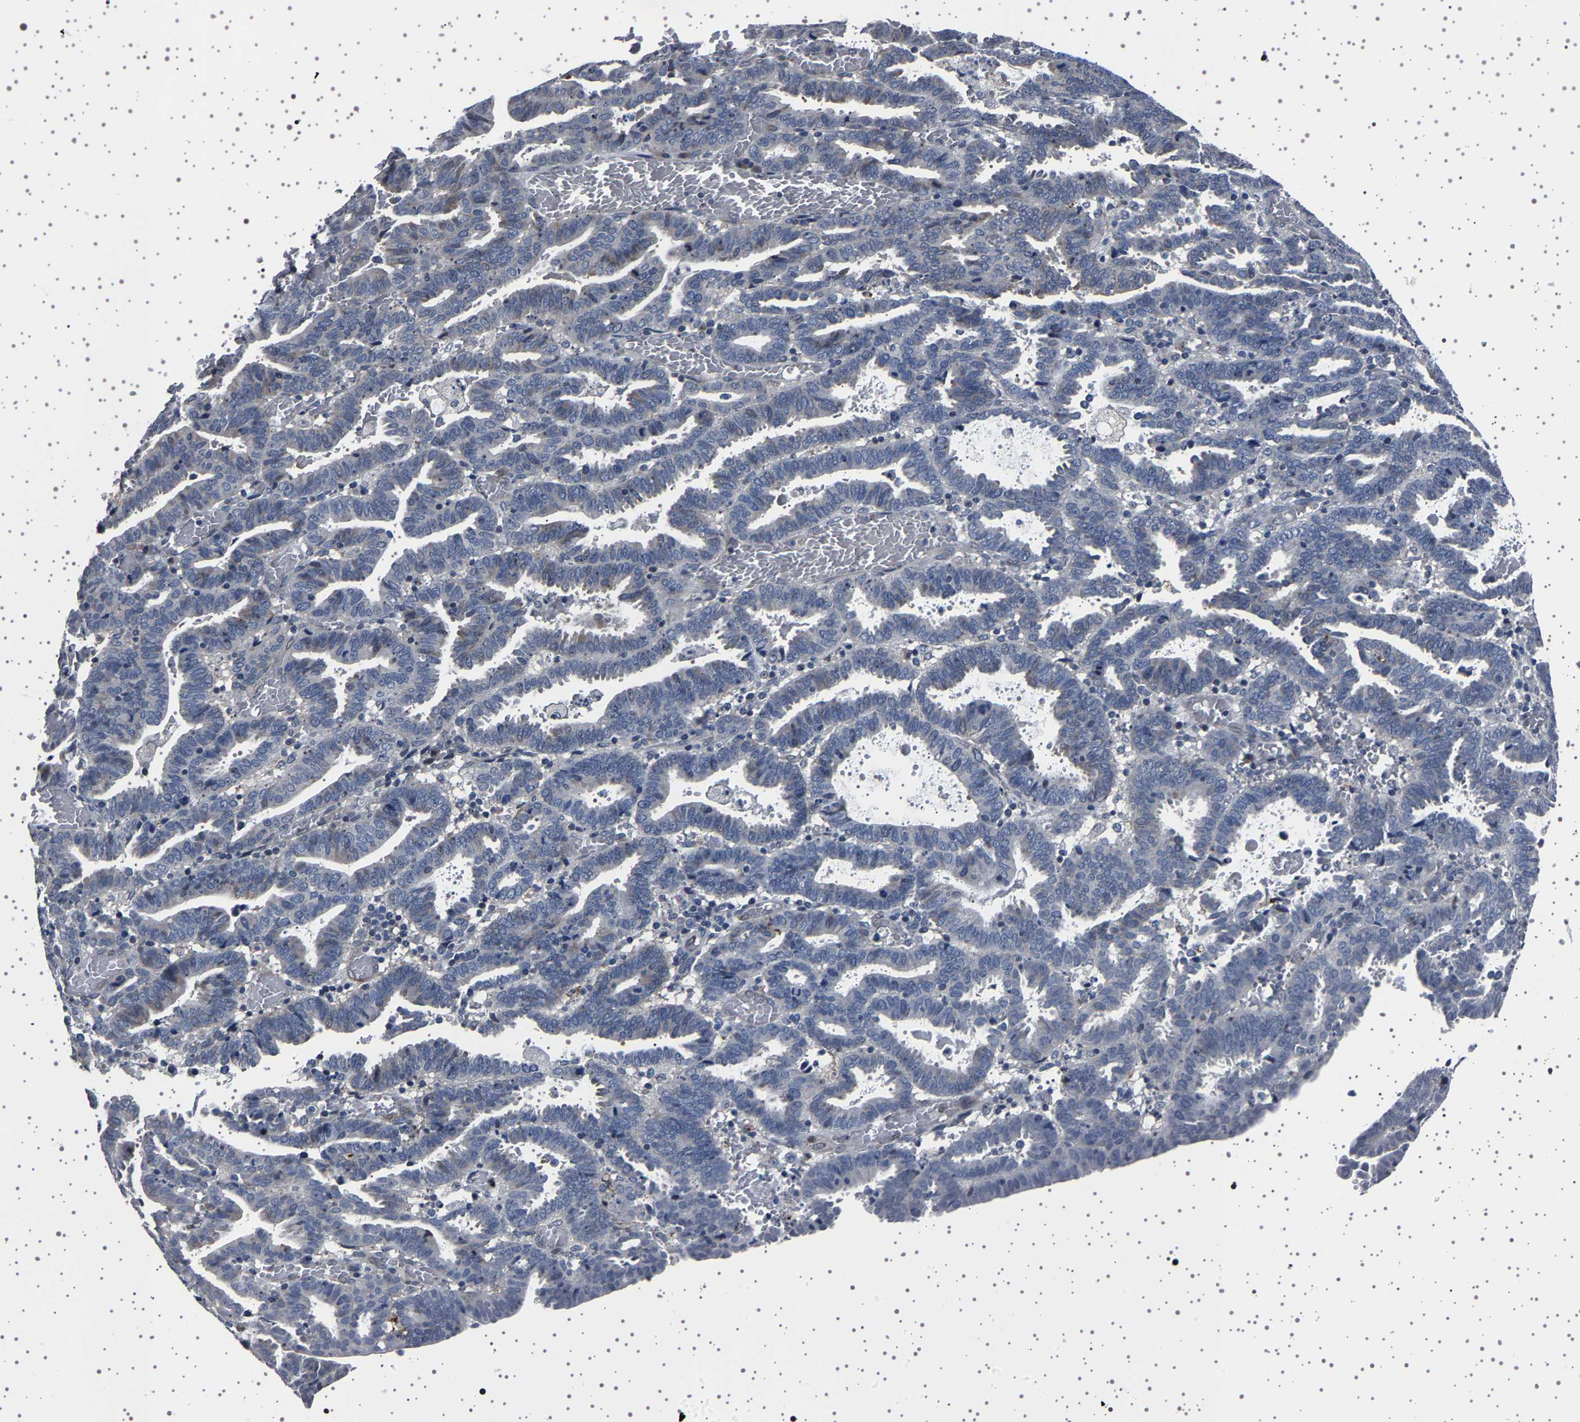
{"staining": {"intensity": "negative", "quantity": "none", "location": "none"}, "tissue": "endometrial cancer", "cell_type": "Tumor cells", "image_type": "cancer", "snomed": [{"axis": "morphology", "description": "Adenocarcinoma, NOS"}, {"axis": "topography", "description": "Uterus"}], "caption": "The immunohistochemistry image has no significant expression in tumor cells of endometrial cancer (adenocarcinoma) tissue.", "gene": "IL10RB", "patient": {"sex": "female", "age": 83}}